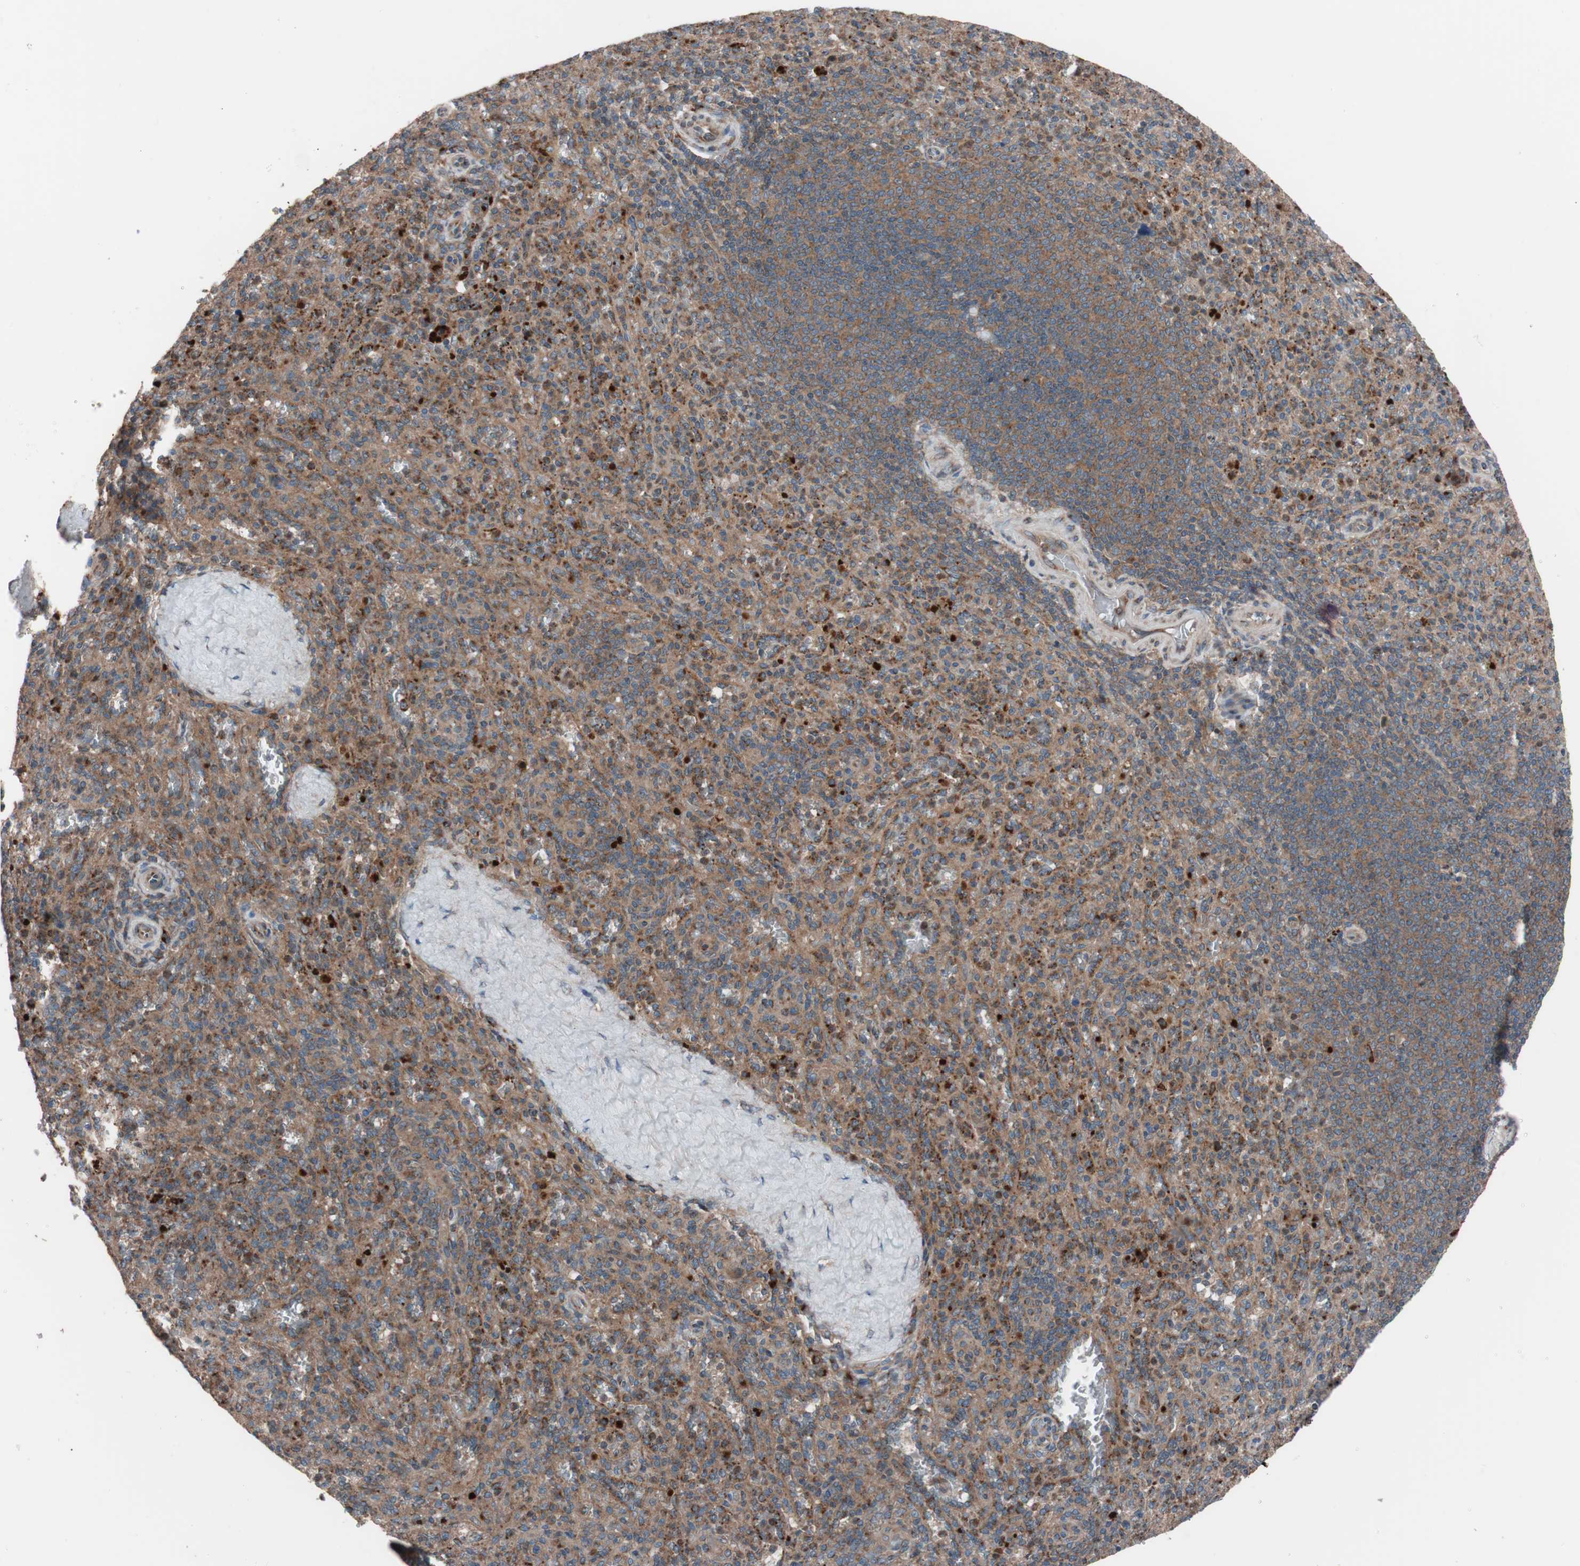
{"staining": {"intensity": "moderate", "quantity": "25%-75%", "location": "cytoplasmic/membranous"}, "tissue": "spleen", "cell_type": "Cells in red pulp", "image_type": "normal", "snomed": [{"axis": "morphology", "description": "Normal tissue, NOS"}, {"axis": "topography", "description": "Spleen"}], "caption": "IHC of benign human spleen shows medium levels of moderate cytoplasmic/membranous positivity in approximately 25%-75% of cells in red pulp.", "gene": "SEC31A", "patient": {"sex": "male", "age": 36}}